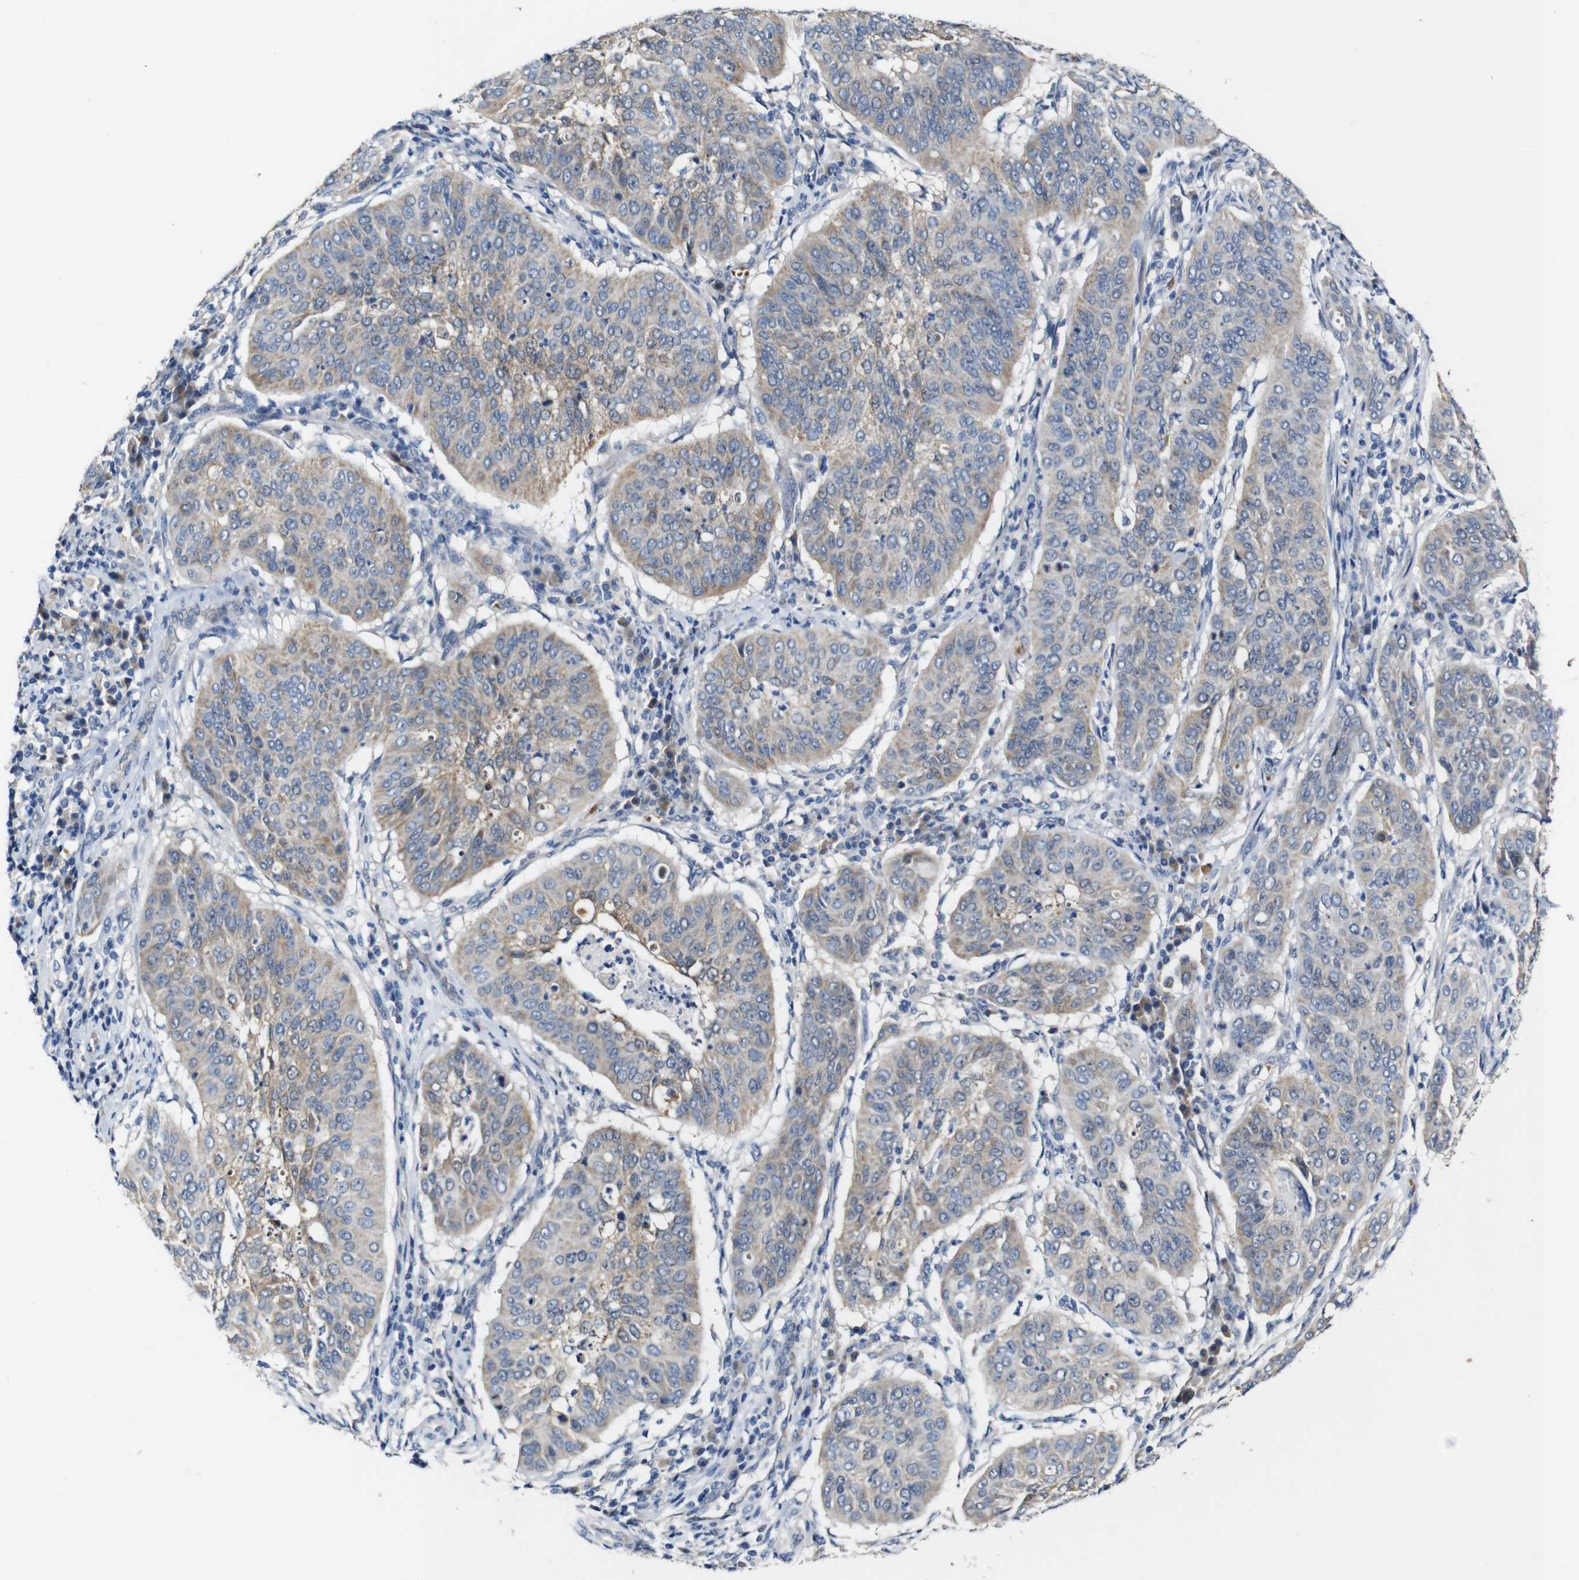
{"staining": {"intensity": "moderate", "quantity": ">75%", "location": "cytoplasmic/membranous"}, "tissue": "cervical cancer", "cell_type": "Tumor cells", "image_type": "cancer", "snomed": [{"axis": "morphology", "description": "Normal tissue, NOS"}, {"axis": "morphology", "description": "Squamous cell carcinoma, NOS"}, {"axis": "topography", "description": "Cervix"}], "caption": "Immunohistochemical staining of human cervical cancer (squamous cell carcinoma) reveals medium levels of moderate cytoplasmic/membranous expression in about >75% of tumor cells. Immunohistochemistry stains the protein of interest in brown and the nuclei are stained blue.", "gene": "TBC1D32", "patient": {"sex": "female", "age": 39}}